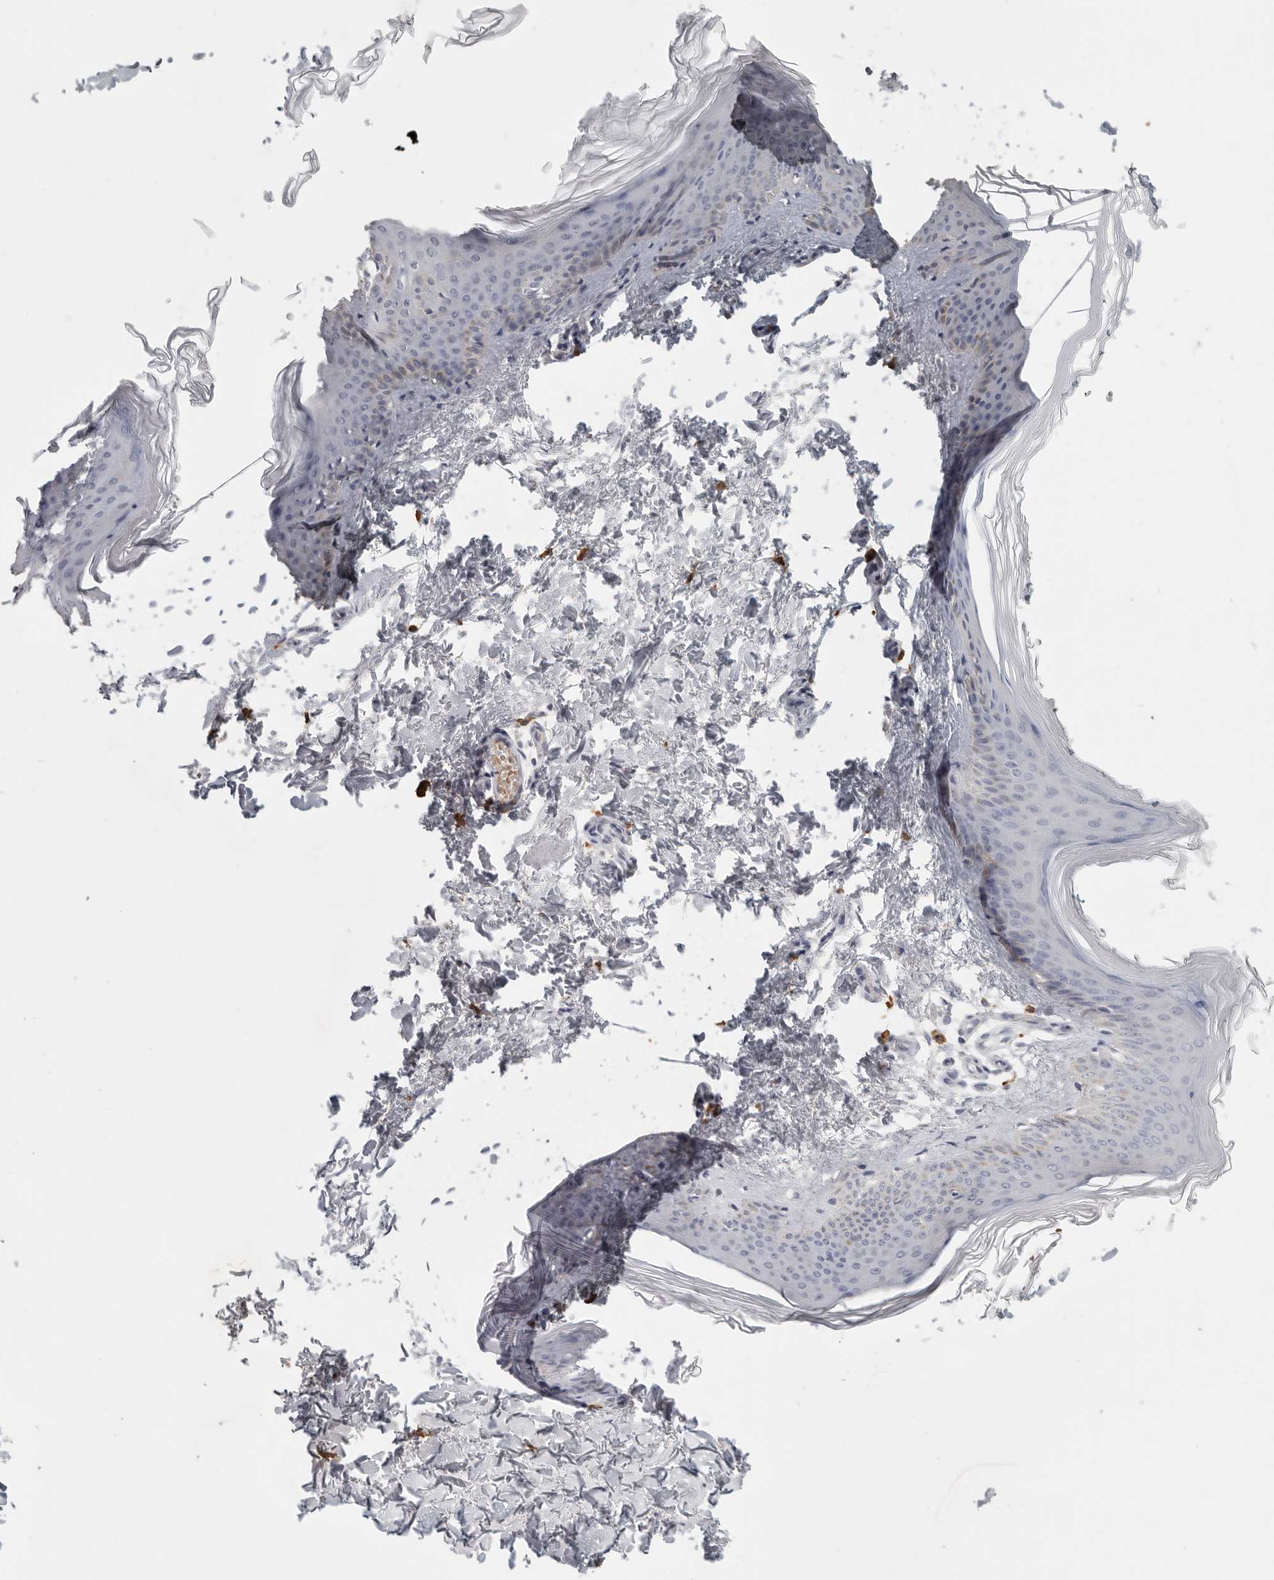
{"staining": {"intensity": "negative", "quantity": "none", "location": "none"}, "tissue": "skin", "cell_type": "Fibroblasts", "image_type": "normal", "snomed": [{"axis": "morphology", "description": "Normal tissue, NOS"}, {"axis": "topography", "description": "Skin"}], "caption": "Immunohistochemistry of unremarkable human skin displays no expression in fibroblasts.", "gene": "DNAJC11", "patient": {"sex": "female", "age": 27}}